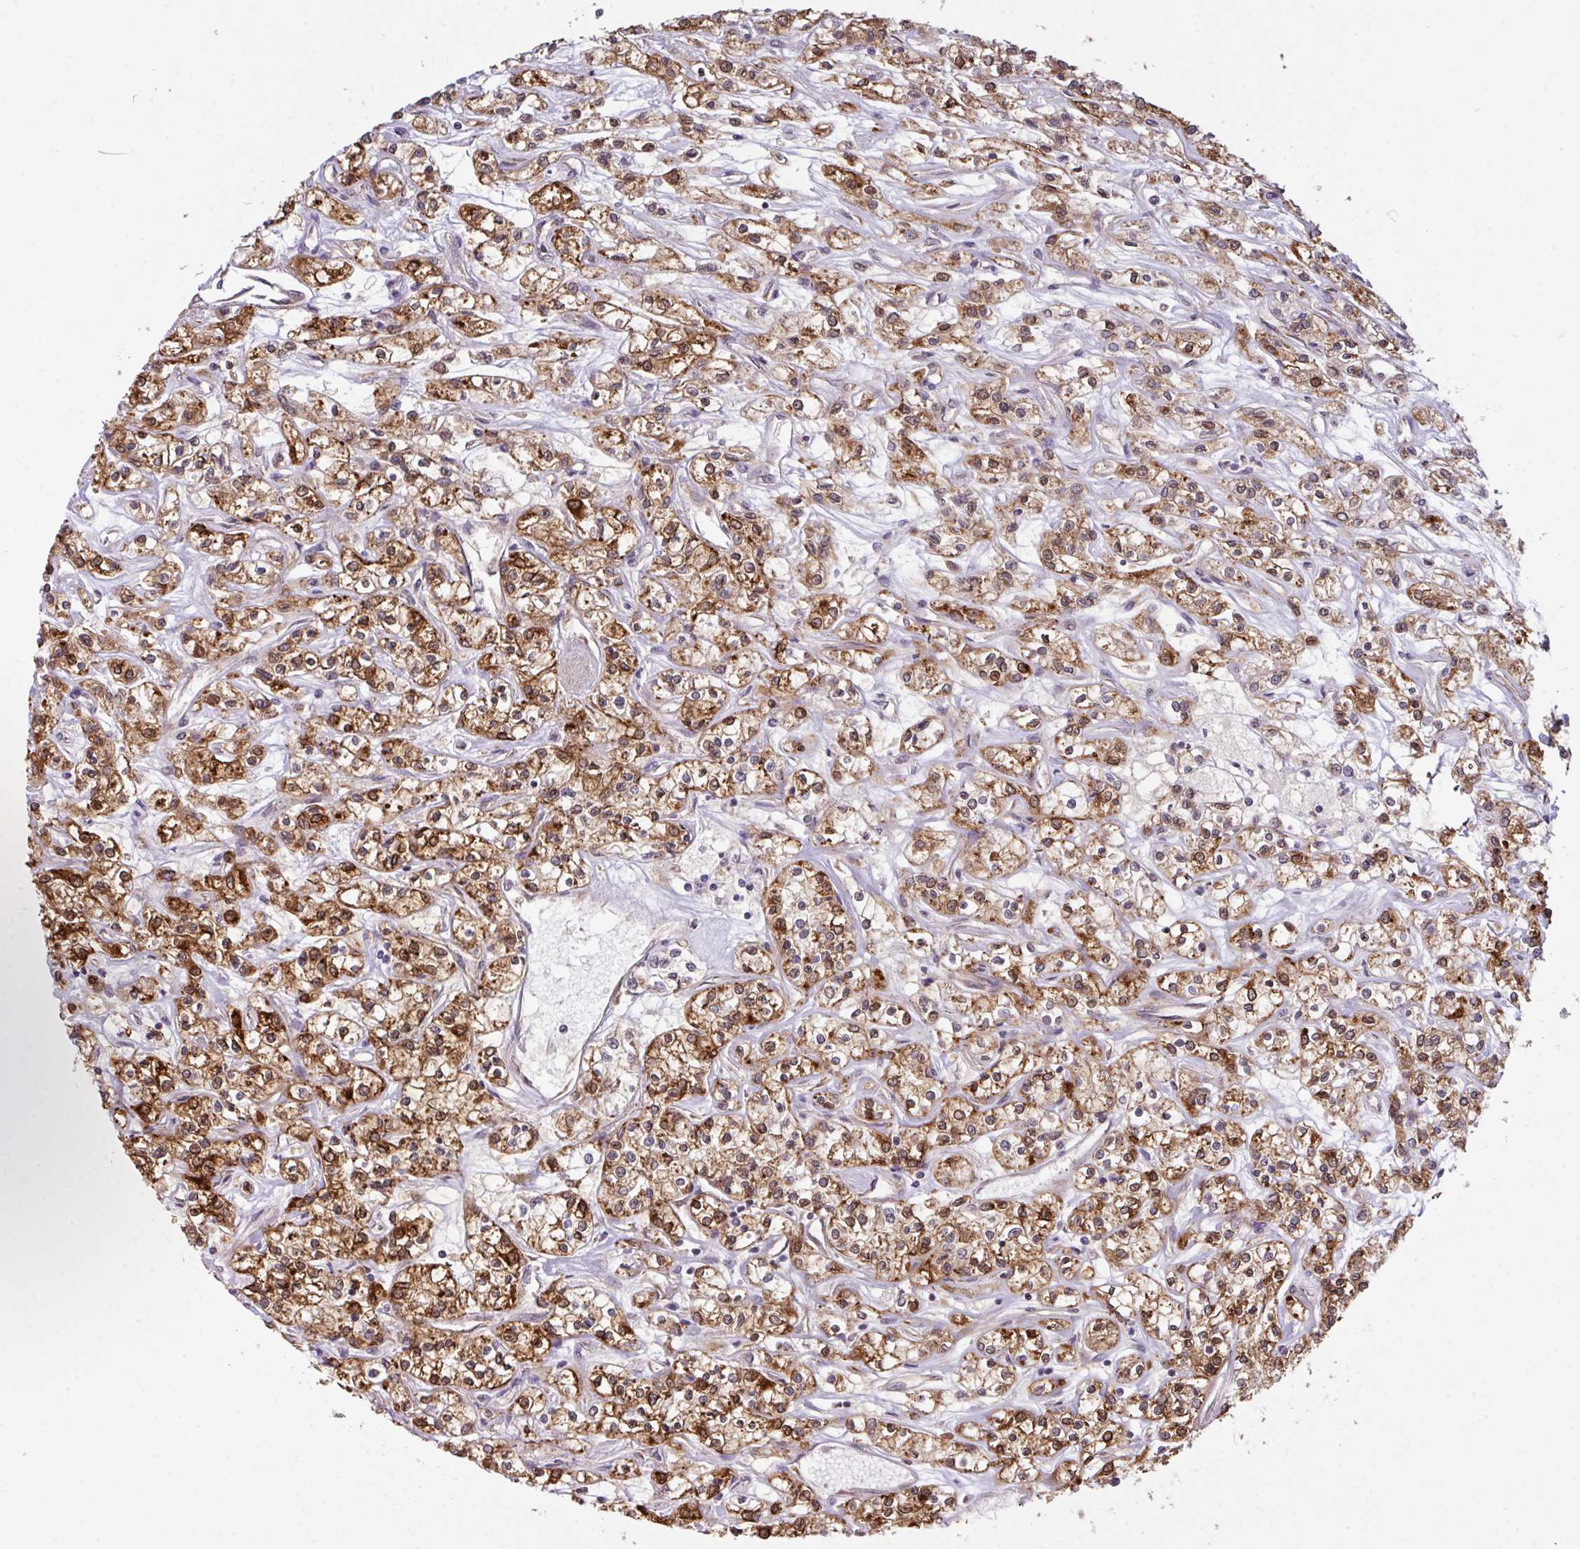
{"staining": {"intensity": "strong", "quantity": ">75%", "location": "cytoplasmic/membranous"}, "tissue": "renal cancer", "cell_type": "Tumor cells", "image_type": "cancer", "snomed": [{"axis": "morphology", "description": "Adenocarcinoma, NOS"}, {"axis": "topography", "description": "Kidney"}], "caption": "This photomicrograph exhibits immunohistochemistry staining of renal cancer, with high strong cytoplasmic/membranous staining in about >75% of tumor cells.", "gene": "CYFIP2", "patient": {"sex": "female", "age": 59}}